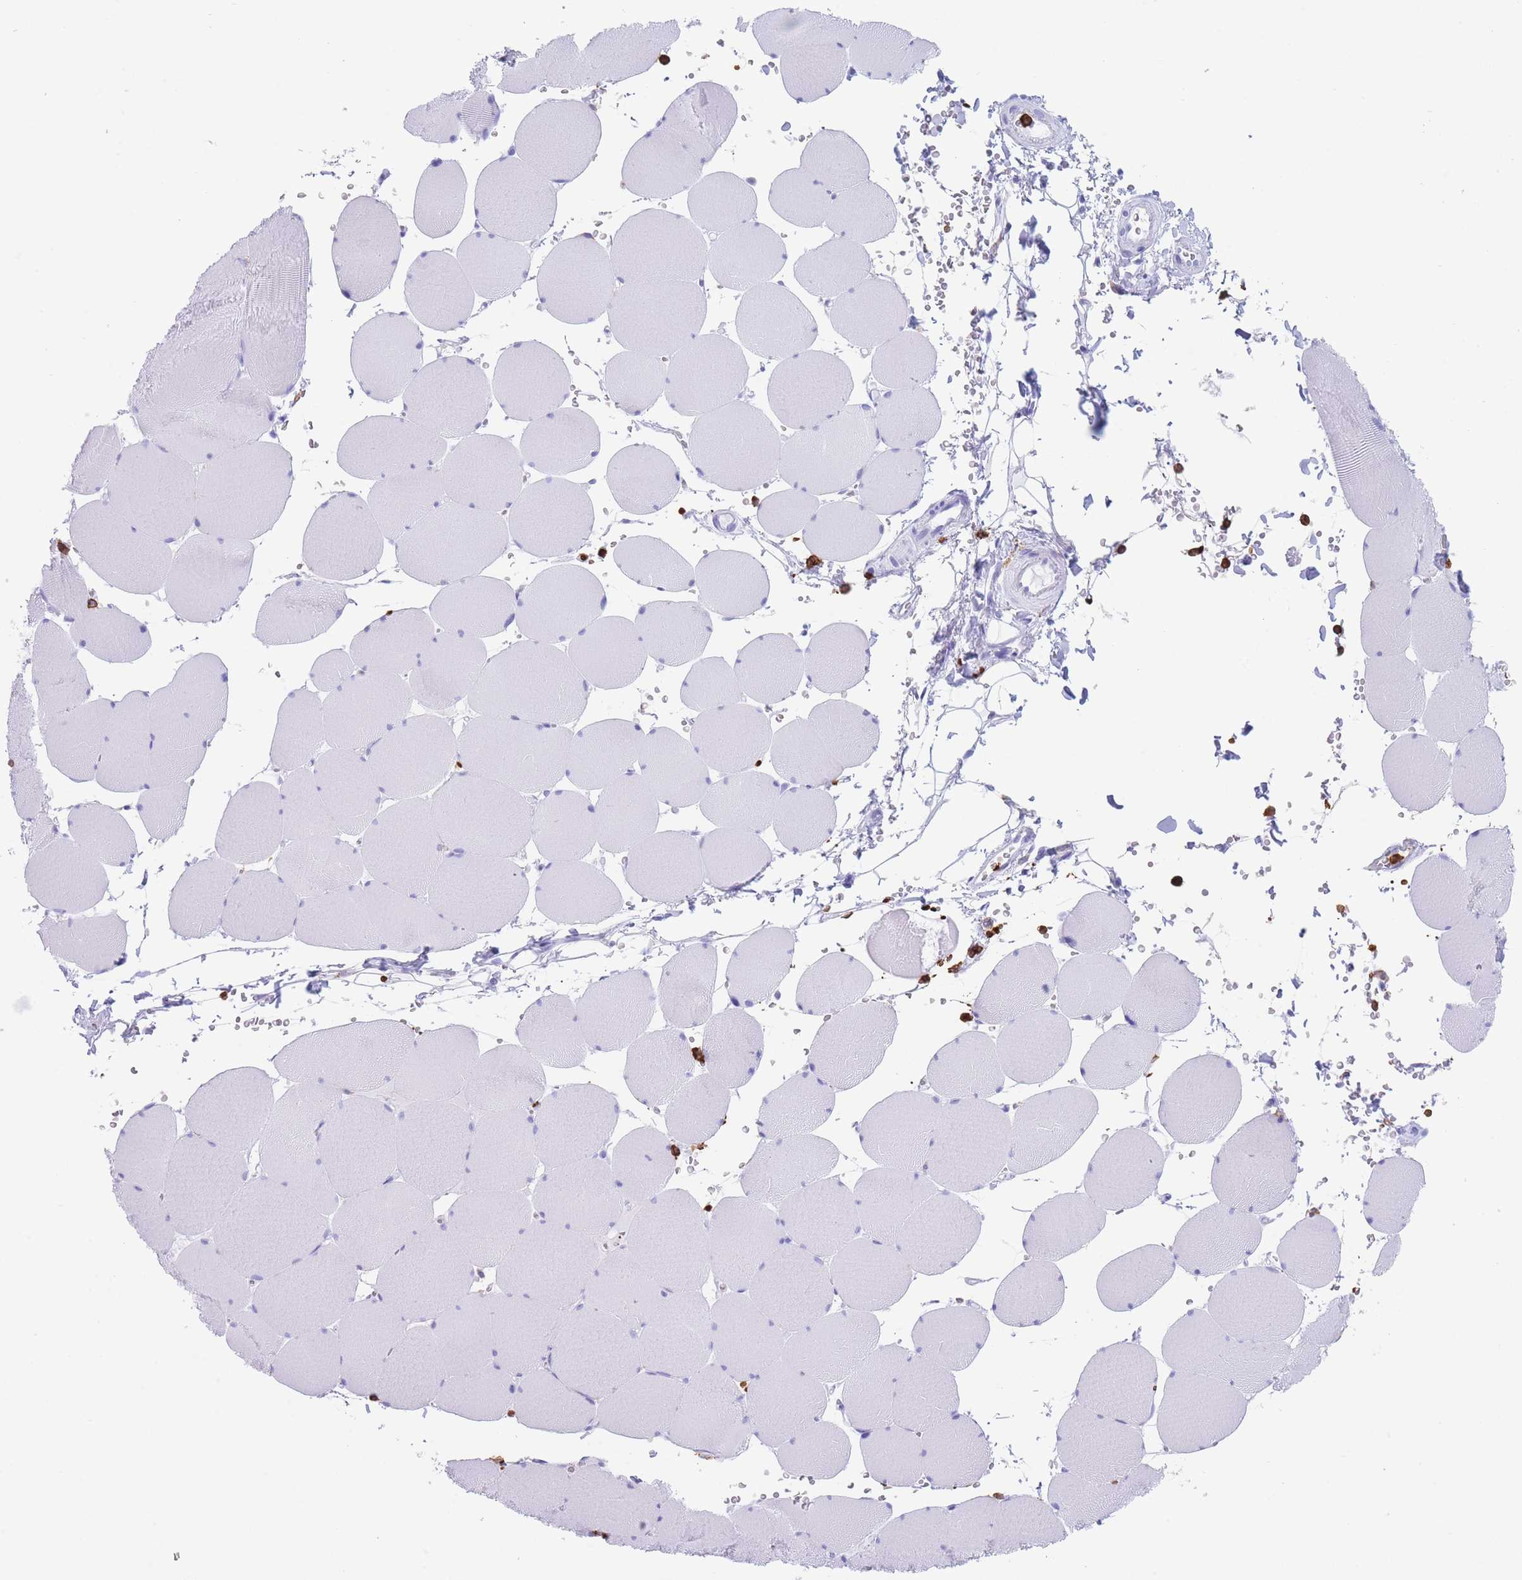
{"staining": {"intensity": "negative", "quantity": "none", "location": "none"}, "tissue": "skeletal muscle", "cell_type": "Myocytes", "image_type": "normal", "snomed": [{"axis": "morphology", "description": "Normal tissue, NOS"}, {"axis": "topography", "description": "Skeletal muscle"}, {"axis": "topography", "description": "Head-Neck"}], "caption": "A high-resolution histopathology image shows IHC staining of normal skeletal muscle, which displays no significant expression in myocytes.", "gene": "CORO1A", "patient": {"sex": "male", "age": 66}}